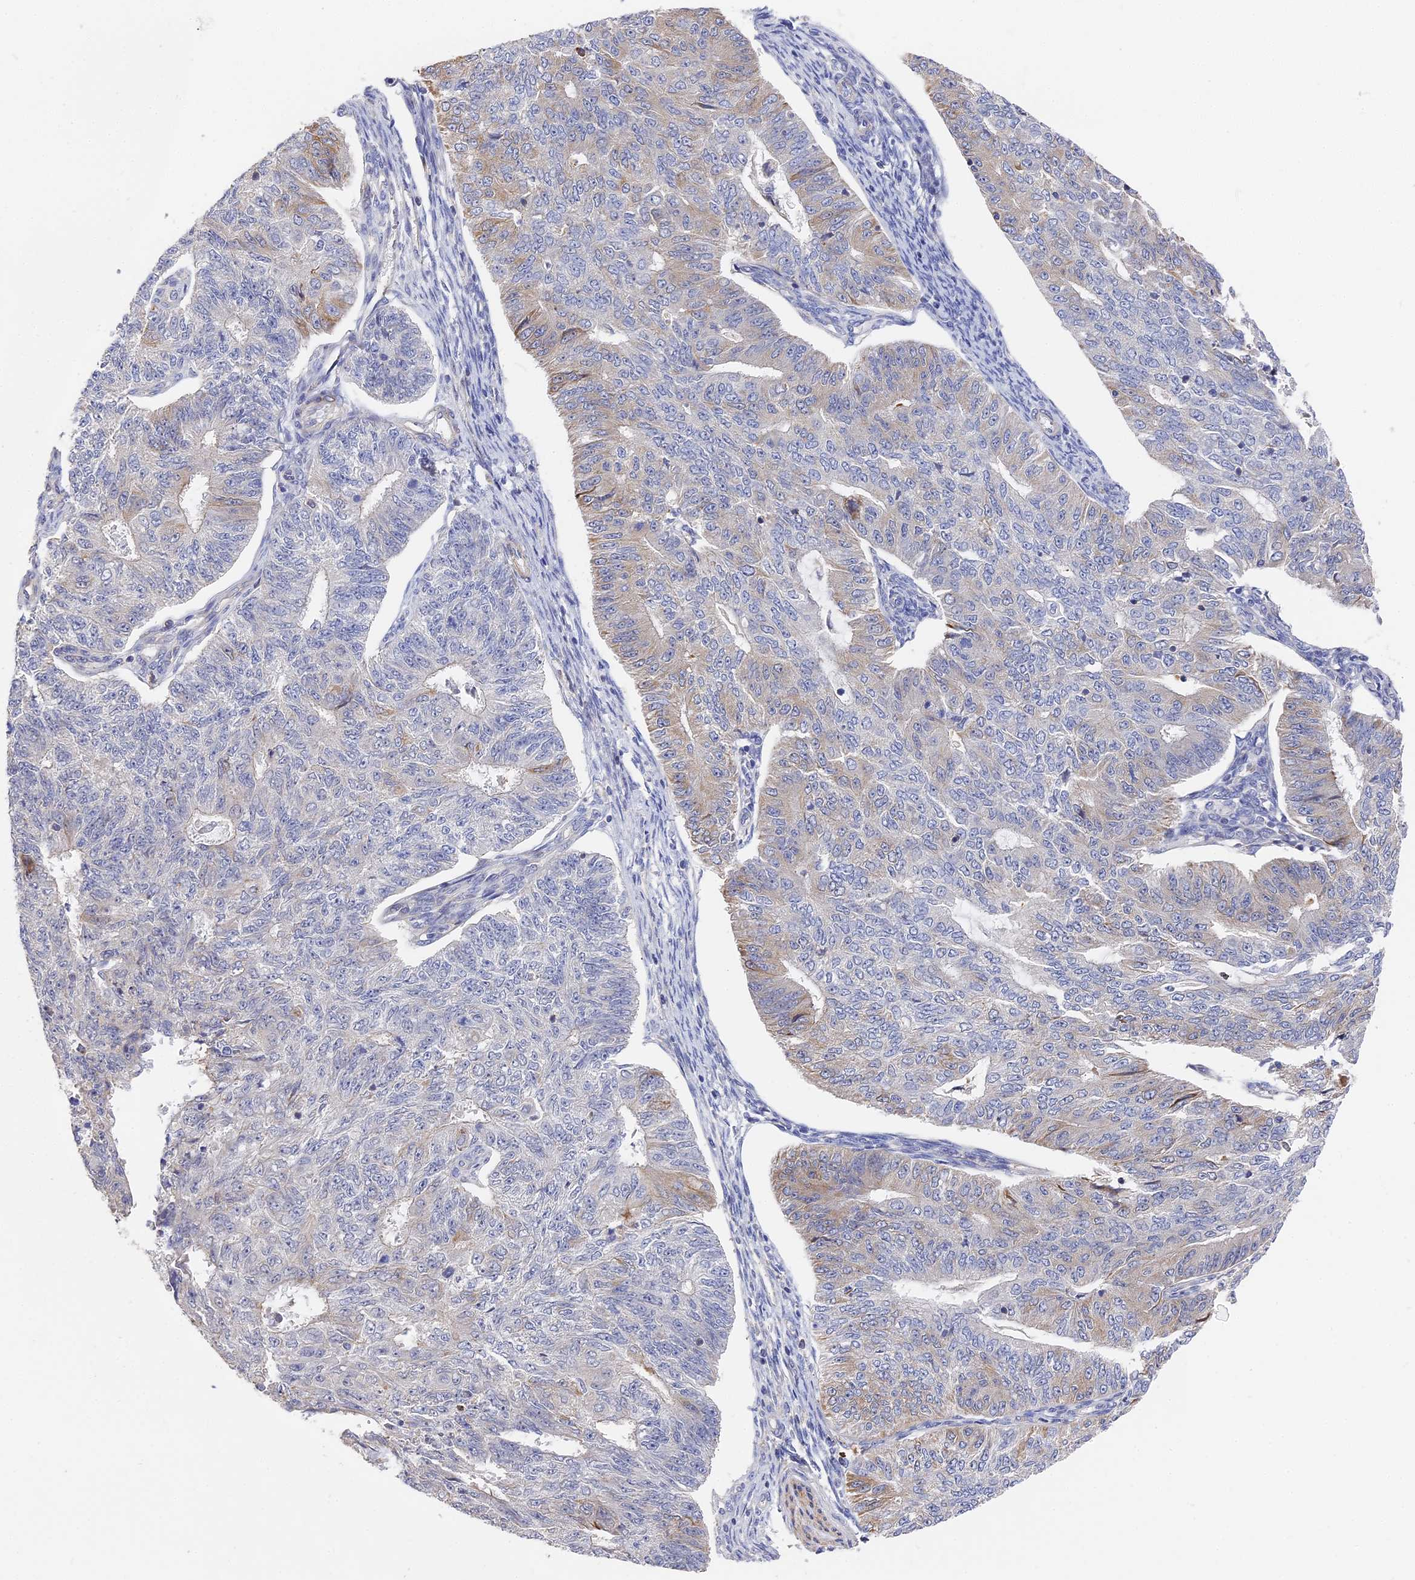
{"staining": {"intensity": "weak", "quantity": "<25%", "location": "cytoplasmic/membranous"}, "tissue": "endometrial cancer", "cell_type": "Tumor cells", "image_type": "cancer", "snomed": [{"axis": "morphology", "description": "Adenocarcinoma, NOS"}, {"axis": "topography", "description": "Endometrium"}], "caption": "Immunohistochemical staining of endometrial adenocarcinoma demonstrates no significant positivity in tumor cells.", "gene": "CCDC113", "patient": {"sex": "female", "age": 32}}